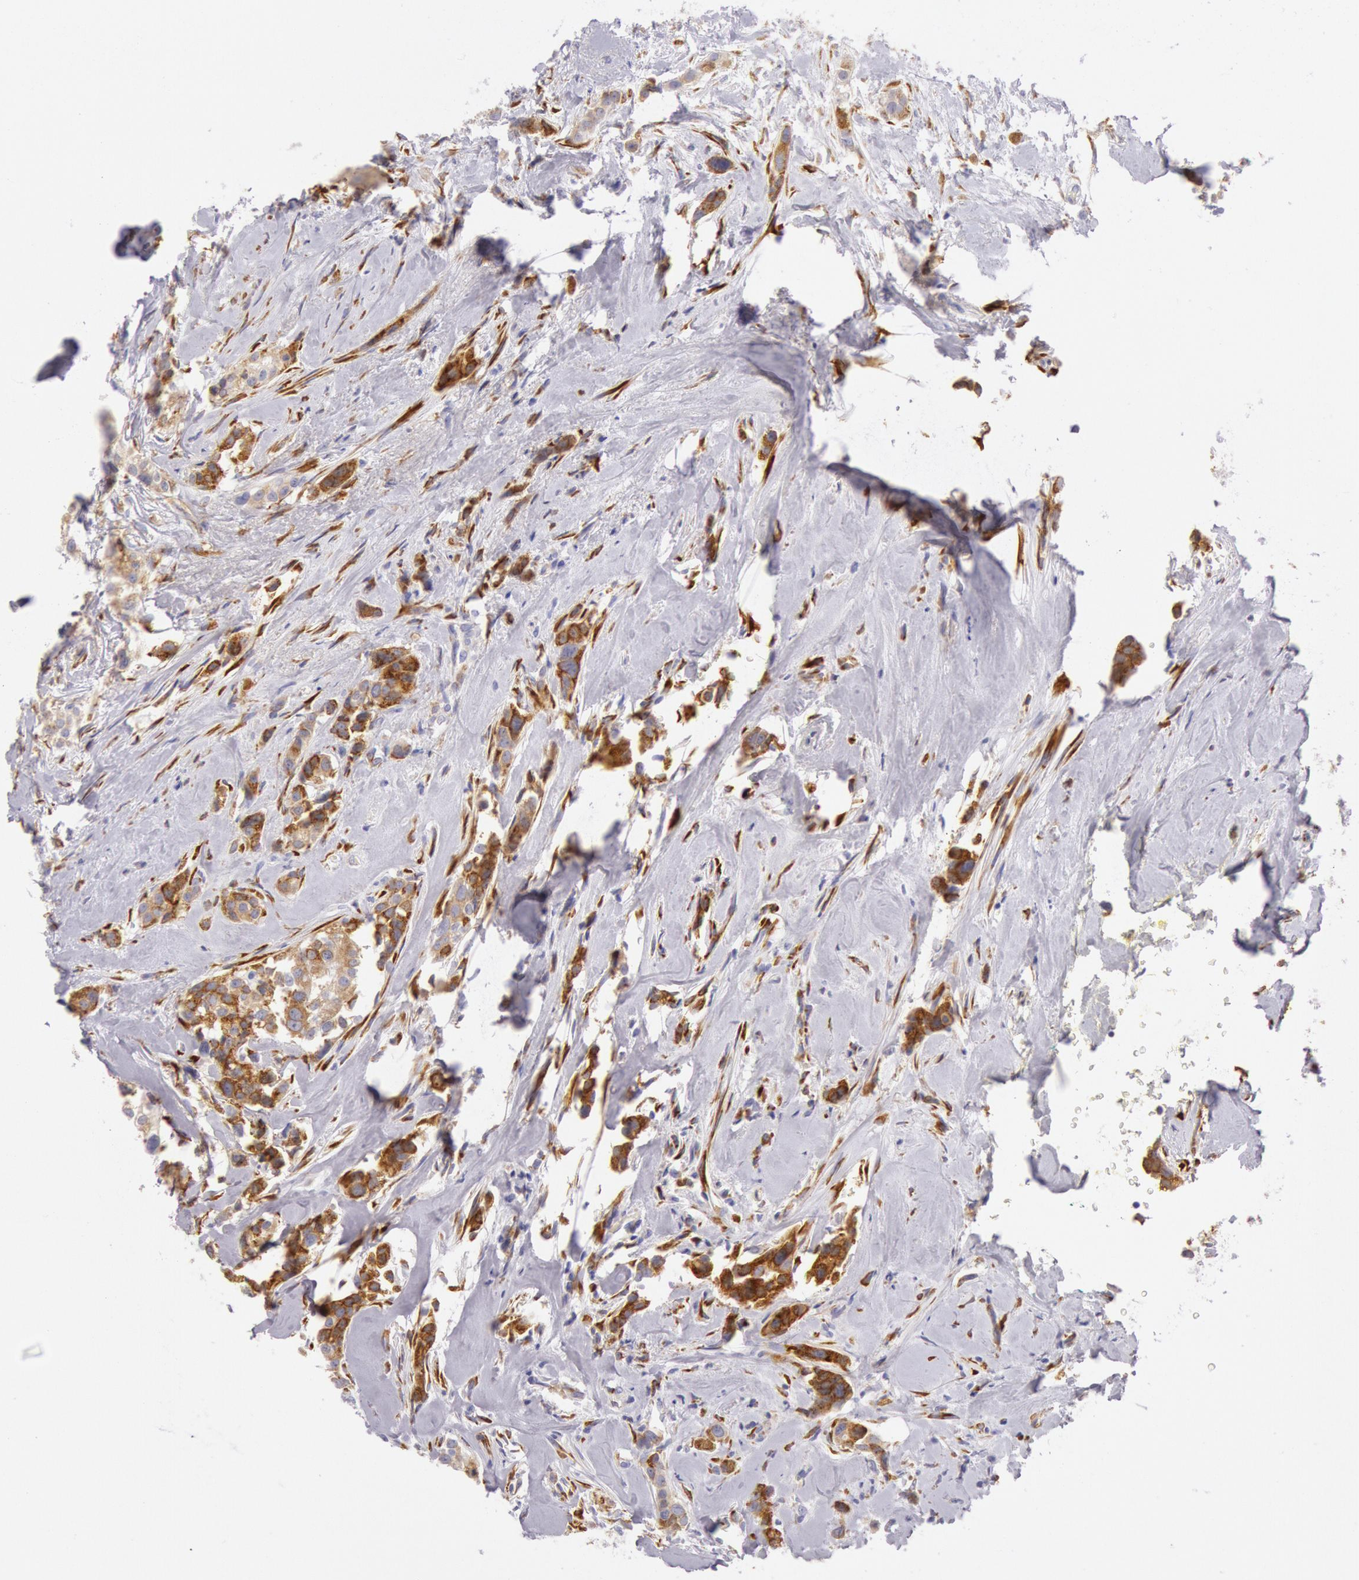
{"staining": {"intensity": "strong", "quantity": ">75%", "location": "cytoplasmic/membranous"}, "tissue": "breast cancer", "cell_type": "Tumor cells", "image_type": "cancer", "snomed": [{"axis": "morphology", "description": "Duct carcinoma"}, {"axis": "topography", "description": "Breast"}], "caption": "Immunohistochemistry photomicrograph of human breast infiltrating ductal carcinoma stained for a protein (brown), which reveals high levels of strong cytoplasmic/membranous staining in approximately >75% of tumor cells.", "gene": "CIDEB", "patient": {"sex": "female", "age": 45}}